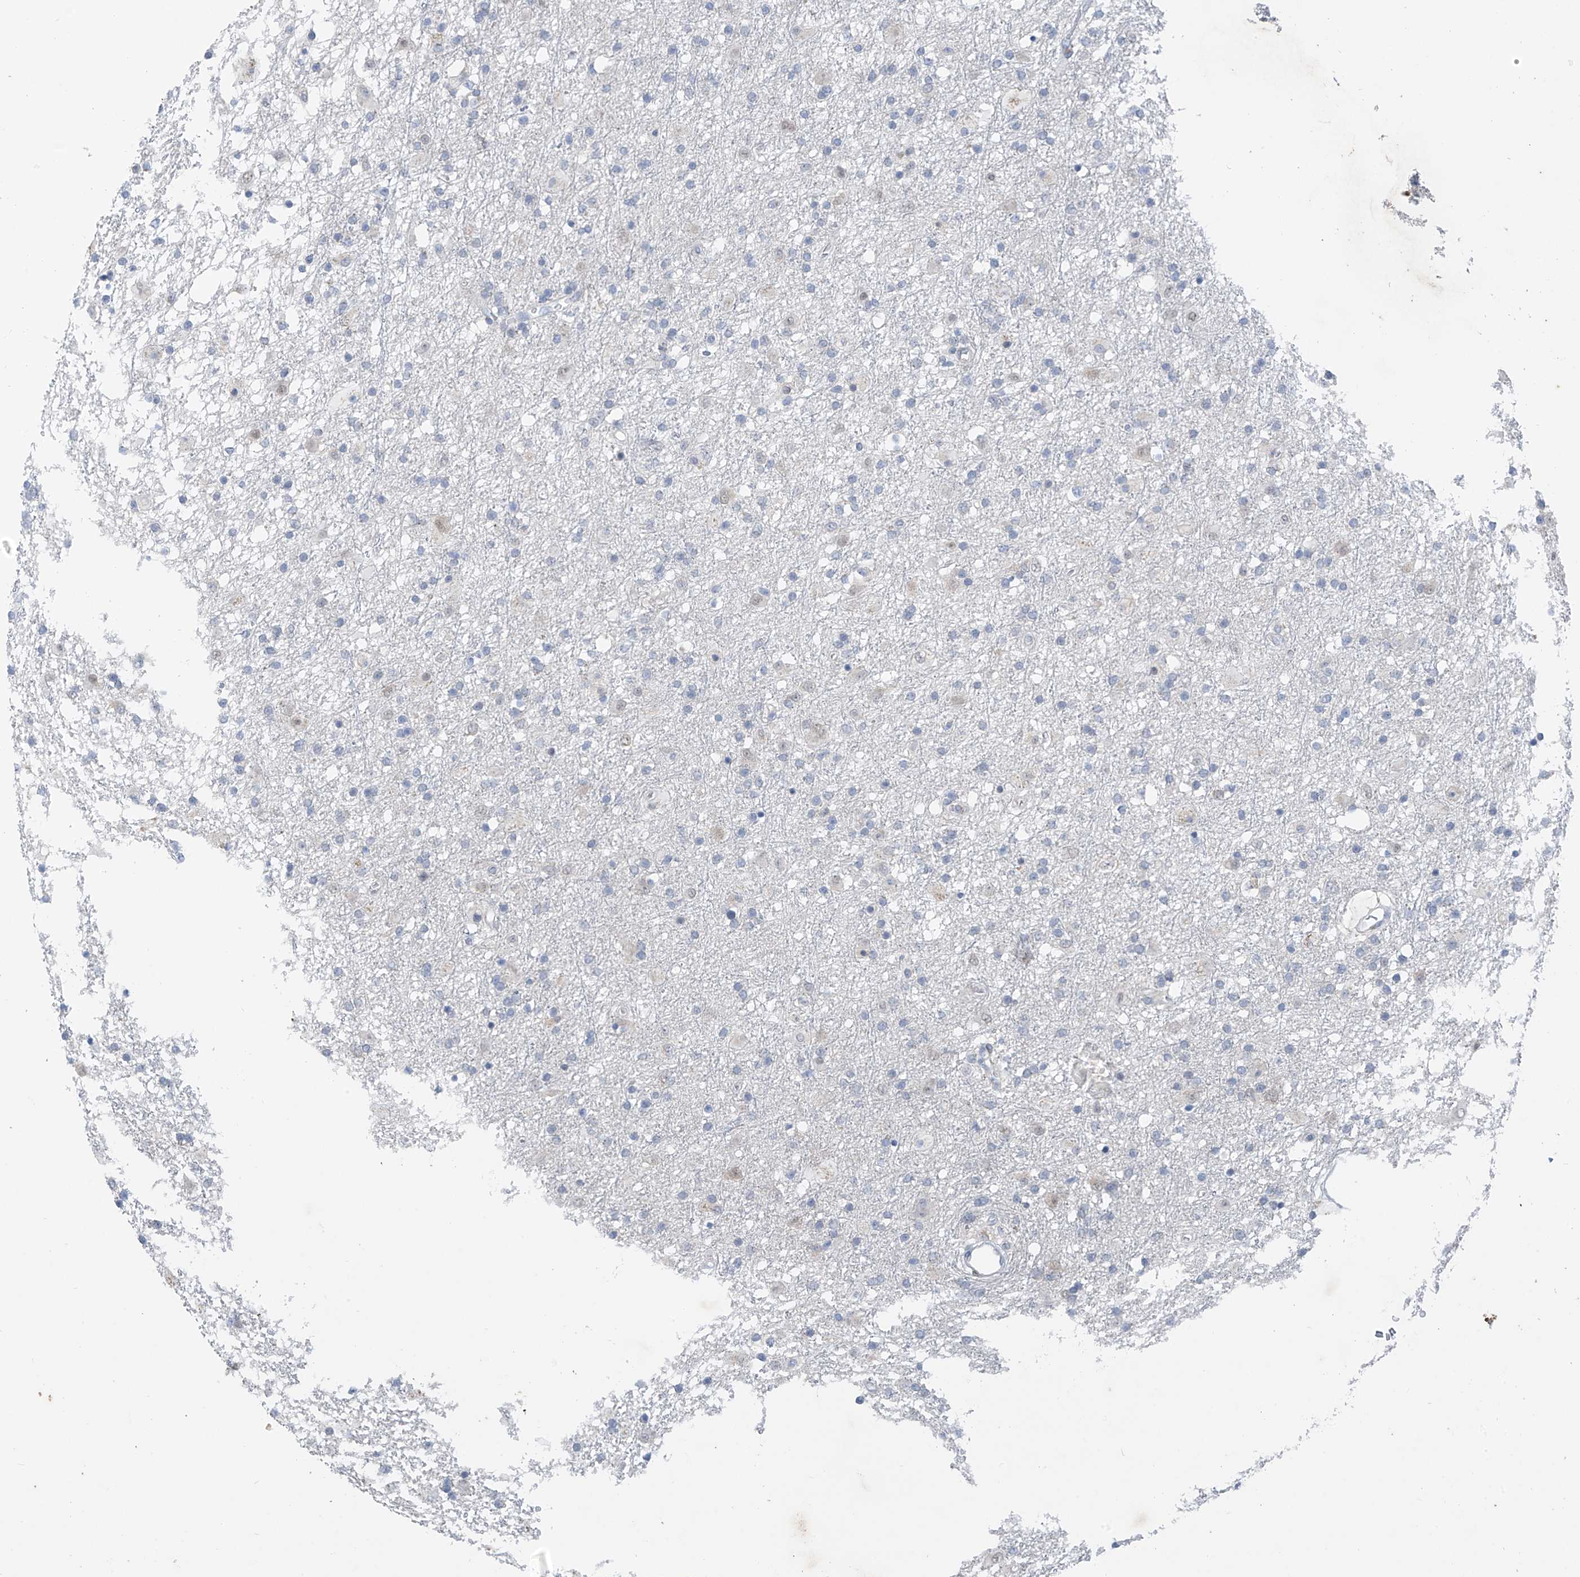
{"staining": {"intensity": "negative", "quantity": "none", "location": "none"}, "tissue": "glioma", "cell_type": "Tumor cells", "image_type": "cancer", "snomed": [{"axis": "morphology", "description": "Glioma, malignant, Low grade"}, {"axis": "topography", "description": "Brain"}], "caption": "An image of malignant glioma (low-grade) stained for a protein shows no brown staining in tumor cells.", "gene": "CYP4V2", "patient": {"sex": "male", "age": 65}}